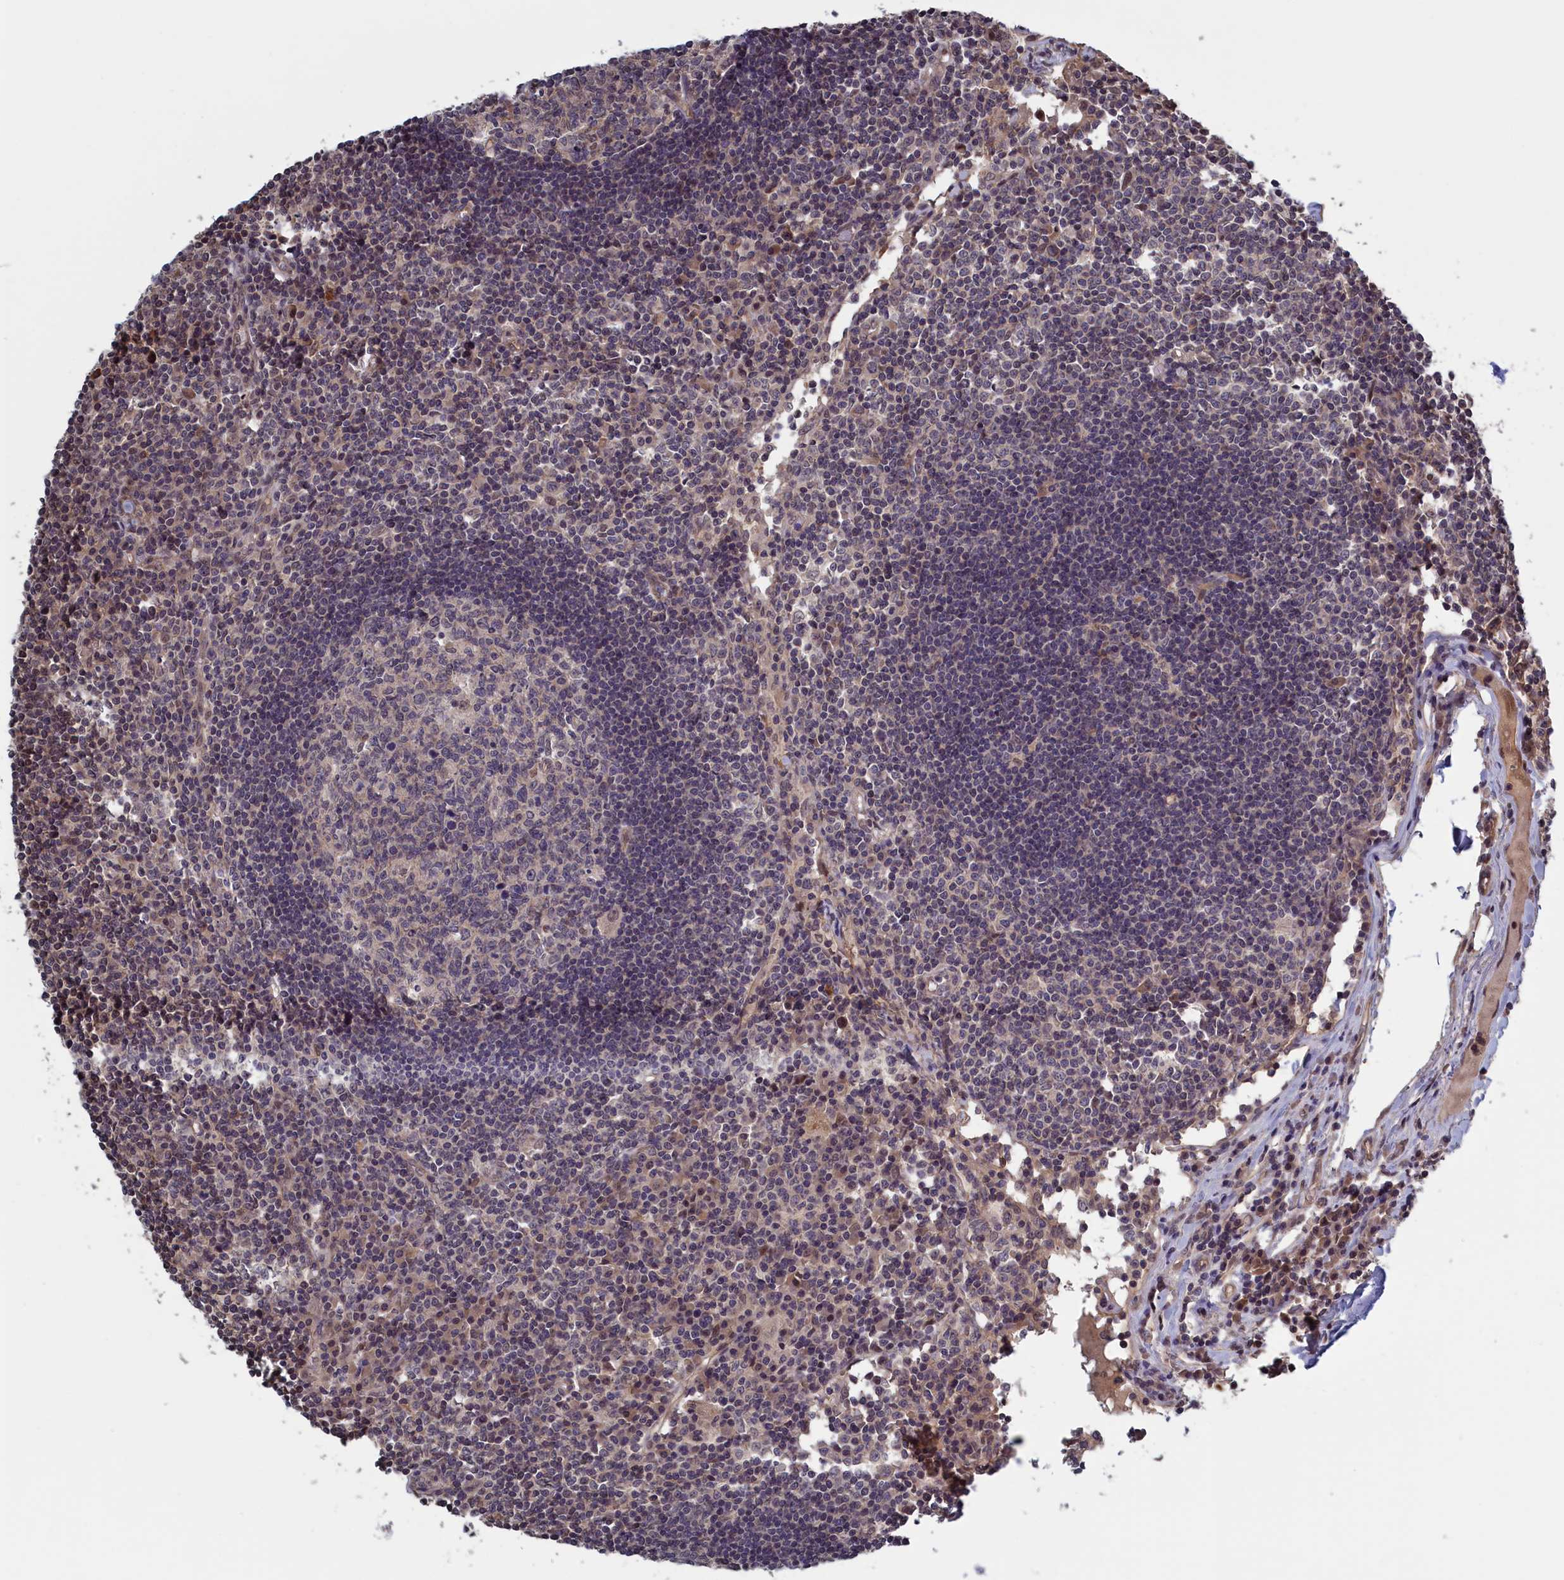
{"staining": {"intensity": "negative", "quantity": "none", "location": "none"}, "tissue": "lymph node", "cell_type": "Germinal center cells", "image_type": "normal", "snomed": [{"axis": "morphology", "description": "Normal tissue, NOS"}, {"axis": "topography", "description": "Lymph node"}], "caption": "Immunohistochemistry photomicrograph of normal lymph node: lymph node stained with DAB displays no significant protein positivity in germinal center cells. (DAB immunohistochemistry (IHC) with hematoxylin counter stain).", "gene": "PLP2", "patient": {"sex": "female", "age": 55}}